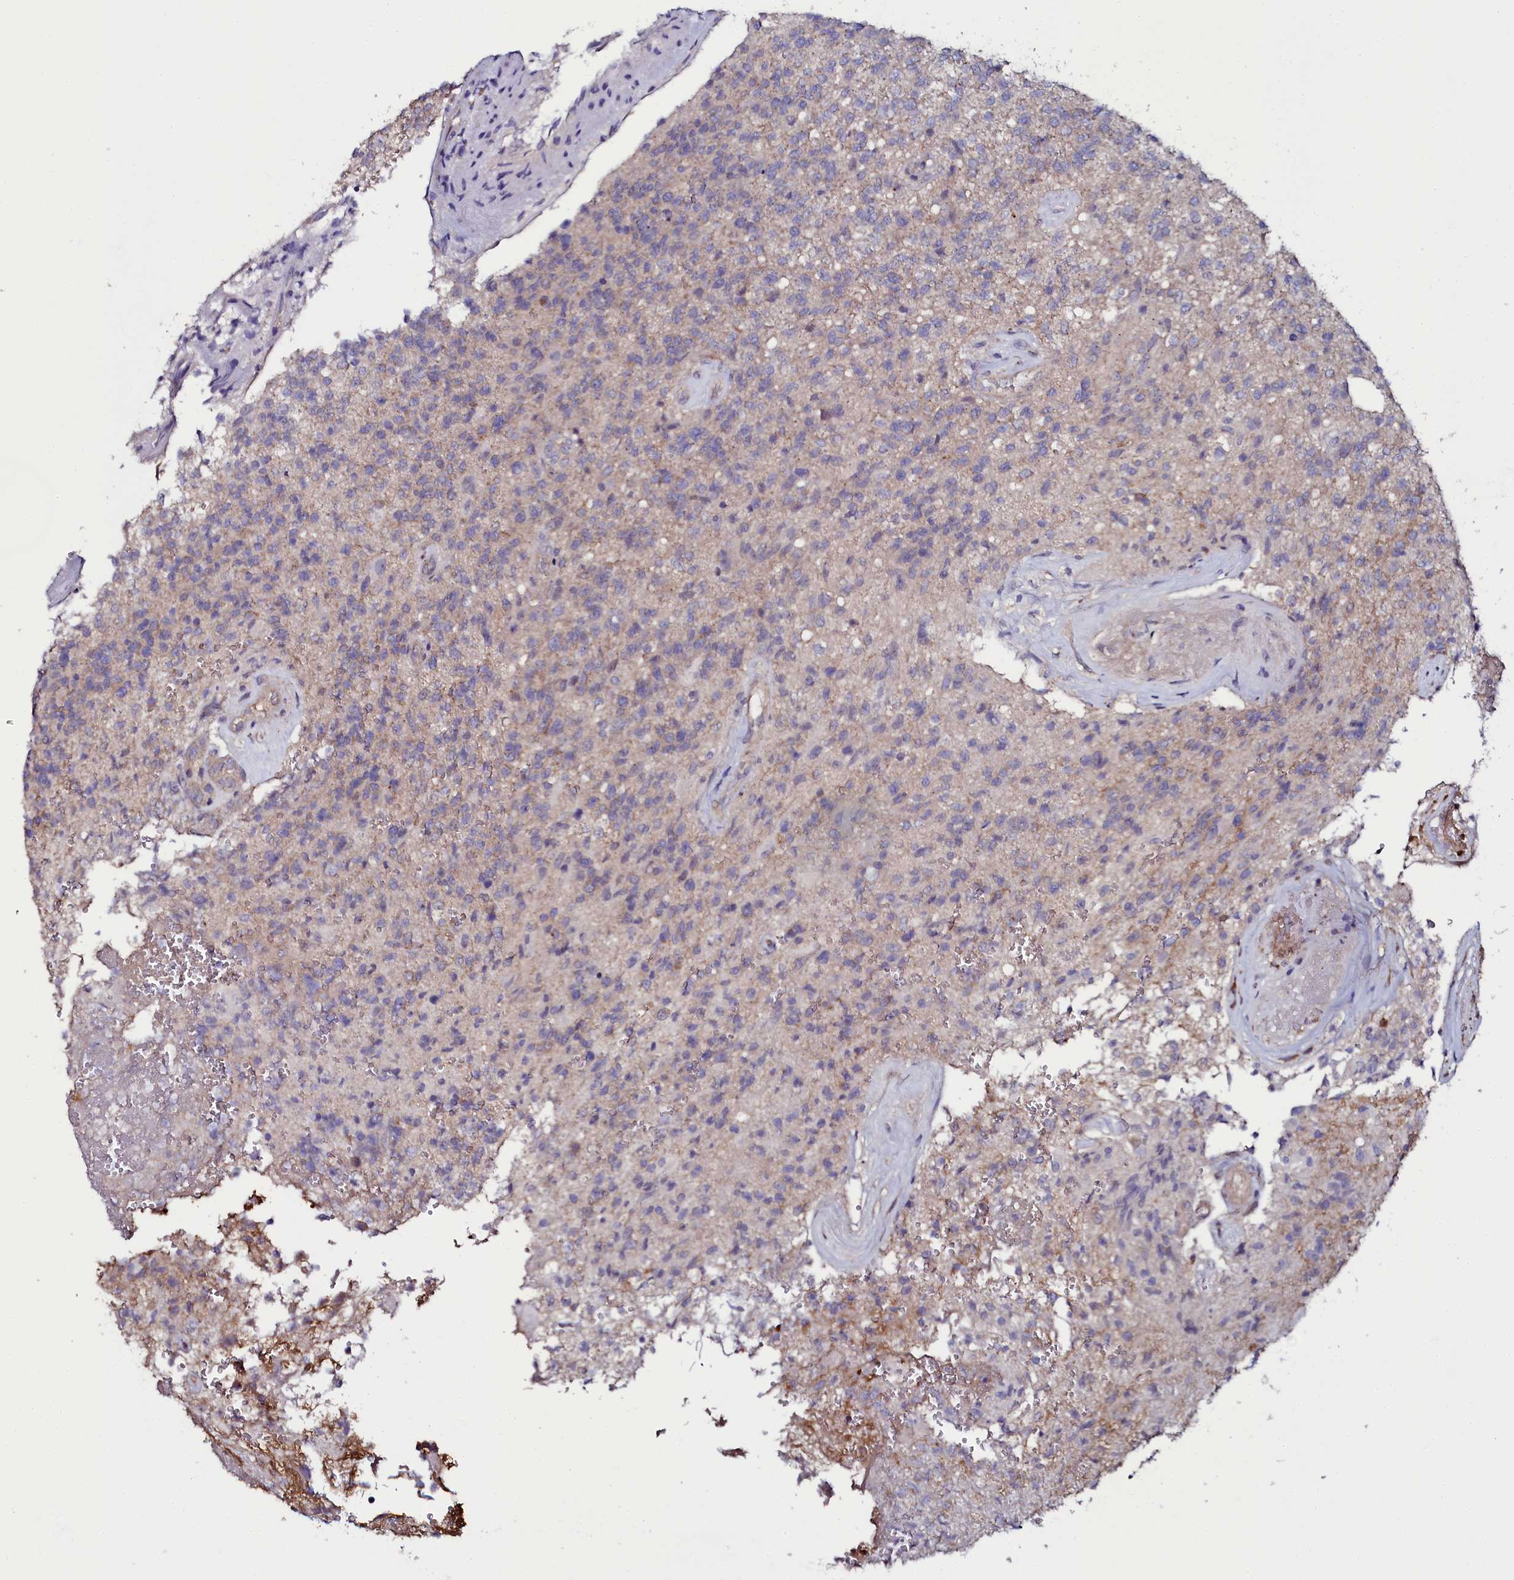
{"staining": {"intensity": "moderate", "quantity": "<25%", "location": "cytoplasmic/membranous"}, "tissue": "glioma", "cell_type": "Tumor cells", "image_type": "cancer", "snomed": [{"axis": "morphology", "description": "Glioma, malignant, High grade"}, {"axis": "topography", "description": "Brain"}], "caption": "Immunohistochemistry micrograph of neoplastic tissue: malignant glioma (high-grade) stained using IHC reveals low levels of moderate protein expression localized specifically in the cytoplasmic/membranous of tumor cells, appearing as a cytoplasmic/membranous brown color.", "gene": "USPL1", "patient": {"sex": "male", "age": 56}}